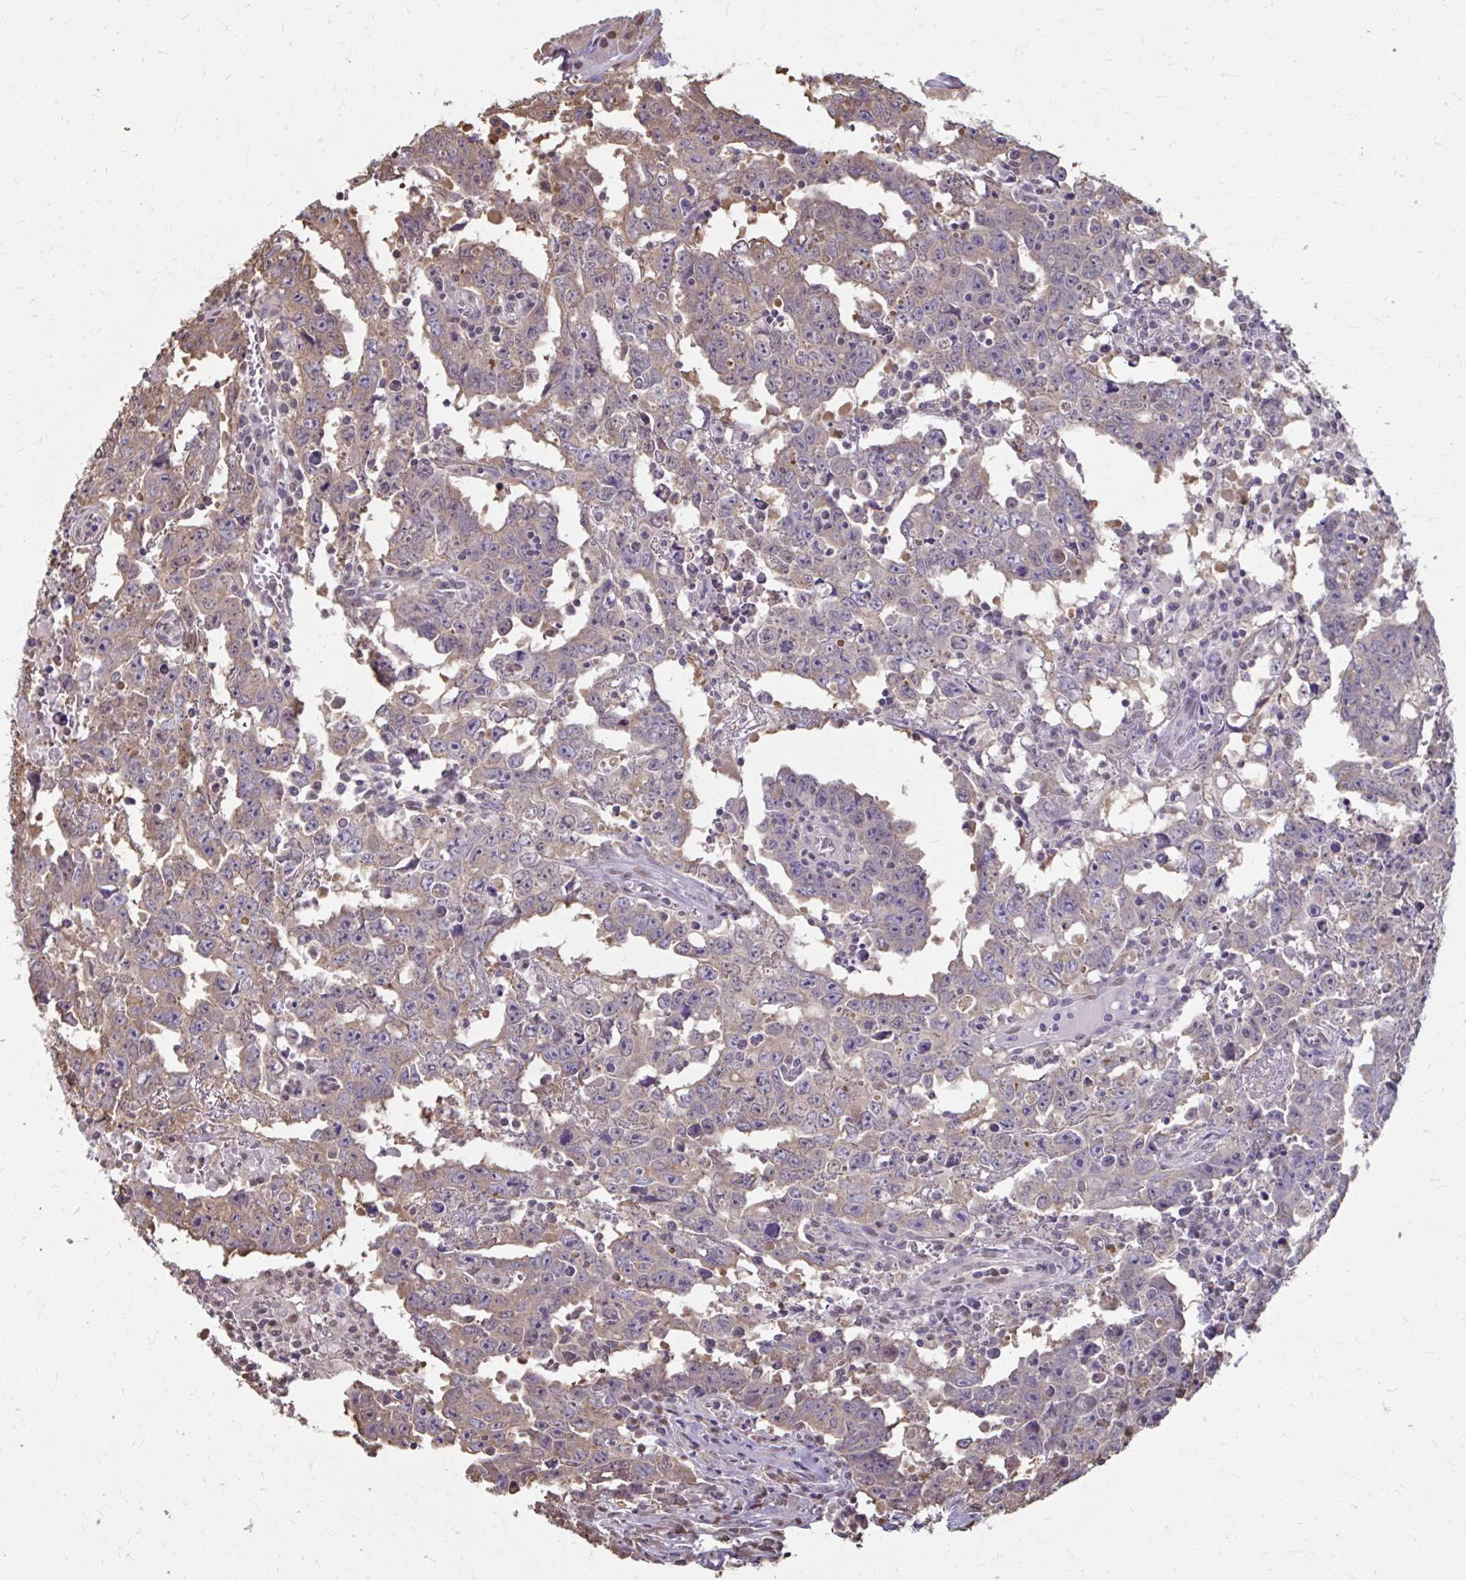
{"staining": {"intensity": "weak", "quantity": "25%-75%", "location": "cytoplasmic/membranous"}, "tissue": "testis cancer", "cell_type": "Tumor cells", "image_type": "cancer", "snomed": [{"axis": "morphology", "description": "Carcinoma, Embryonal, NOS"}, {"axis": "topography", "description": "Testis"}], "caption": "There is low levels of weak cytoplasmic/membranous positivity in tumor cells of testis cancer, as demonstrated by immunohistochemical staining (brown color).", "gene": "ING4", "patient": {"sex": "male", "age": 22}}